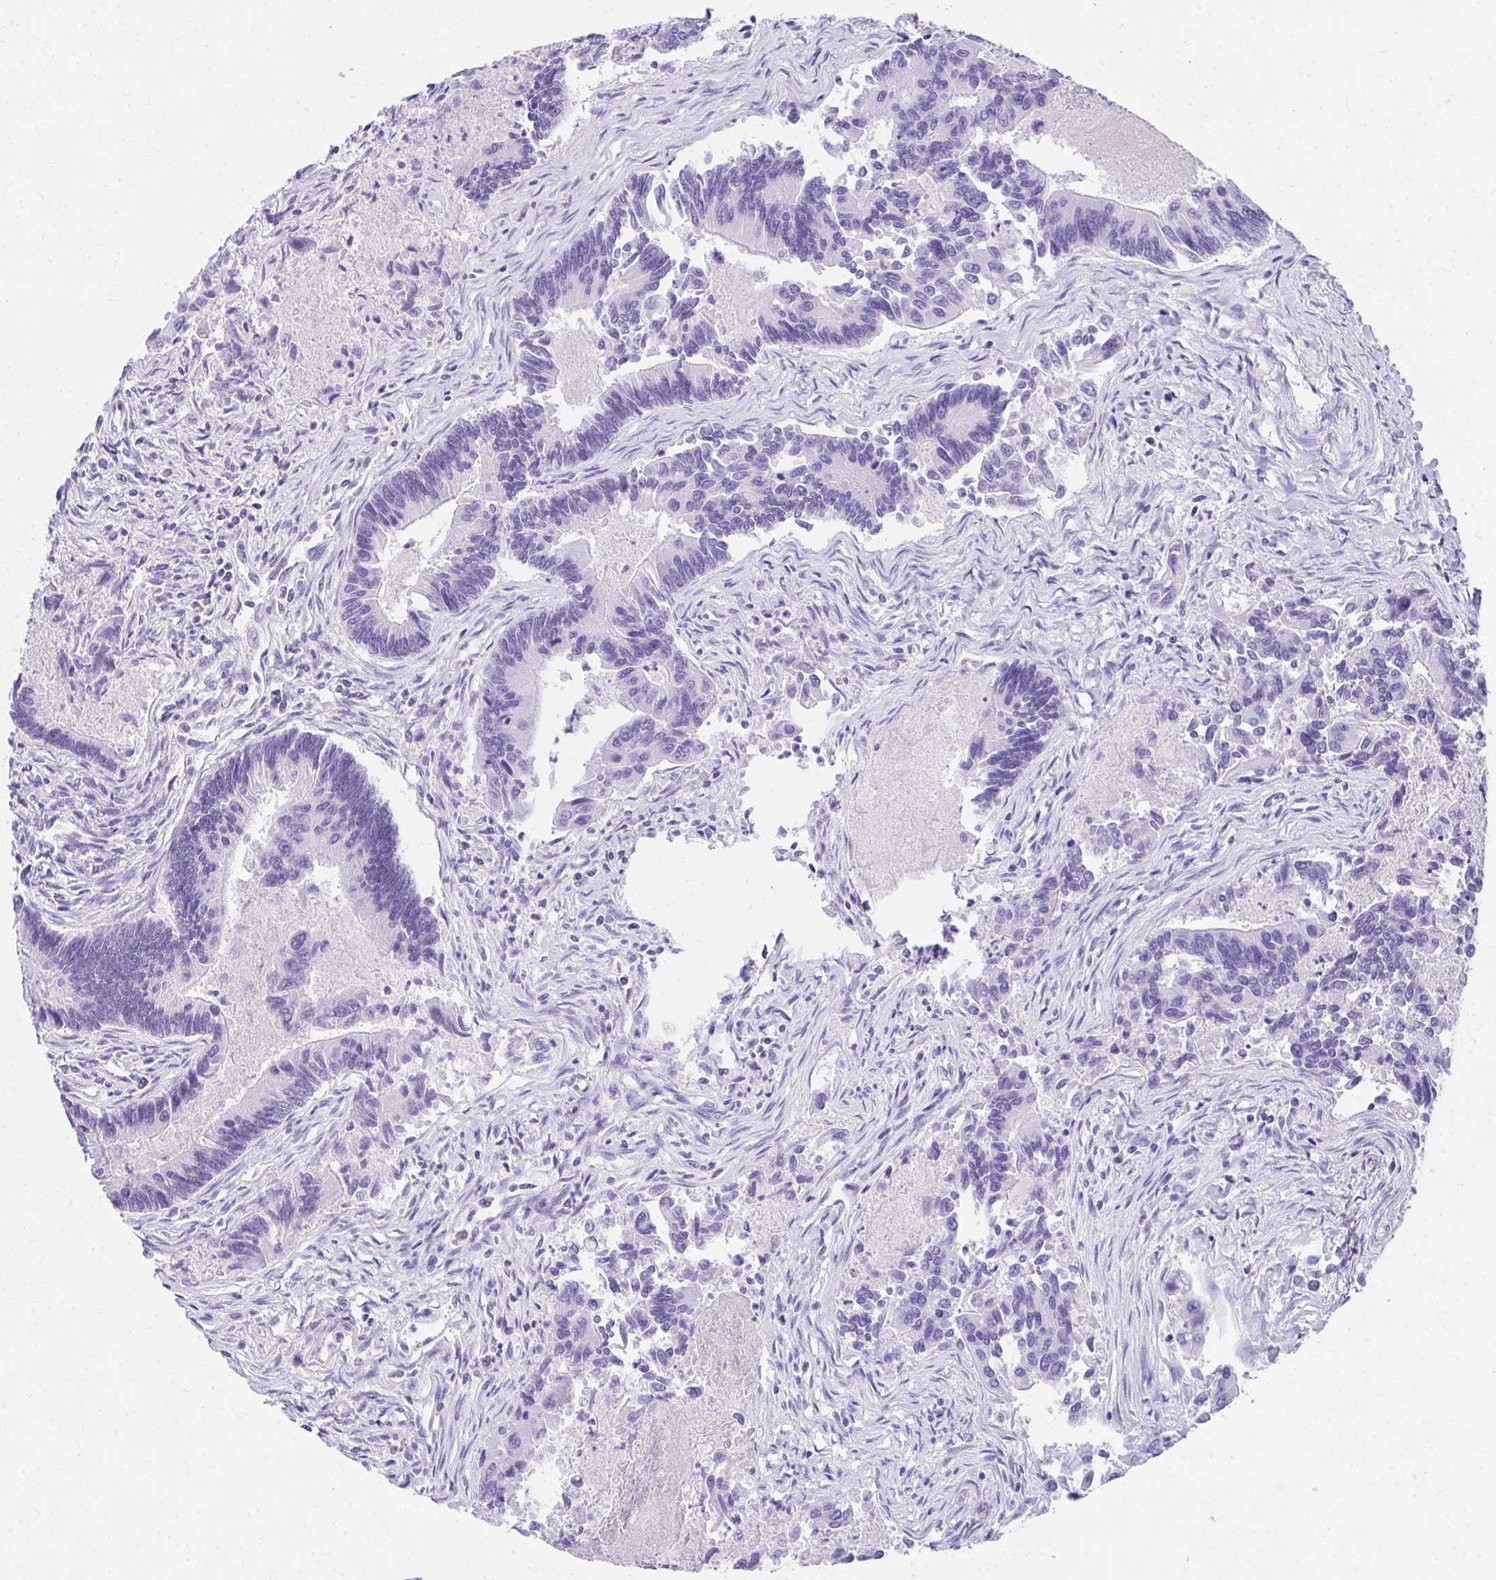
{"staining": {"intensity": "negative", "quantity": "none", "location": "none"}, "tissue": "colorectal cancer", "cell_type": "Tumor cells", "image_type": "cancer", "snomed": [{"axis": "morphology", "description": "Adenocarcinoma, NOS"}, {"axis": "topography", "description": "Colon"}], "caption": "Tumor cells show no significant protein staining in adenocarcinoma (colorectal).", "gene": "AVIL", "patient": {"sex": "female", "age": 67}}